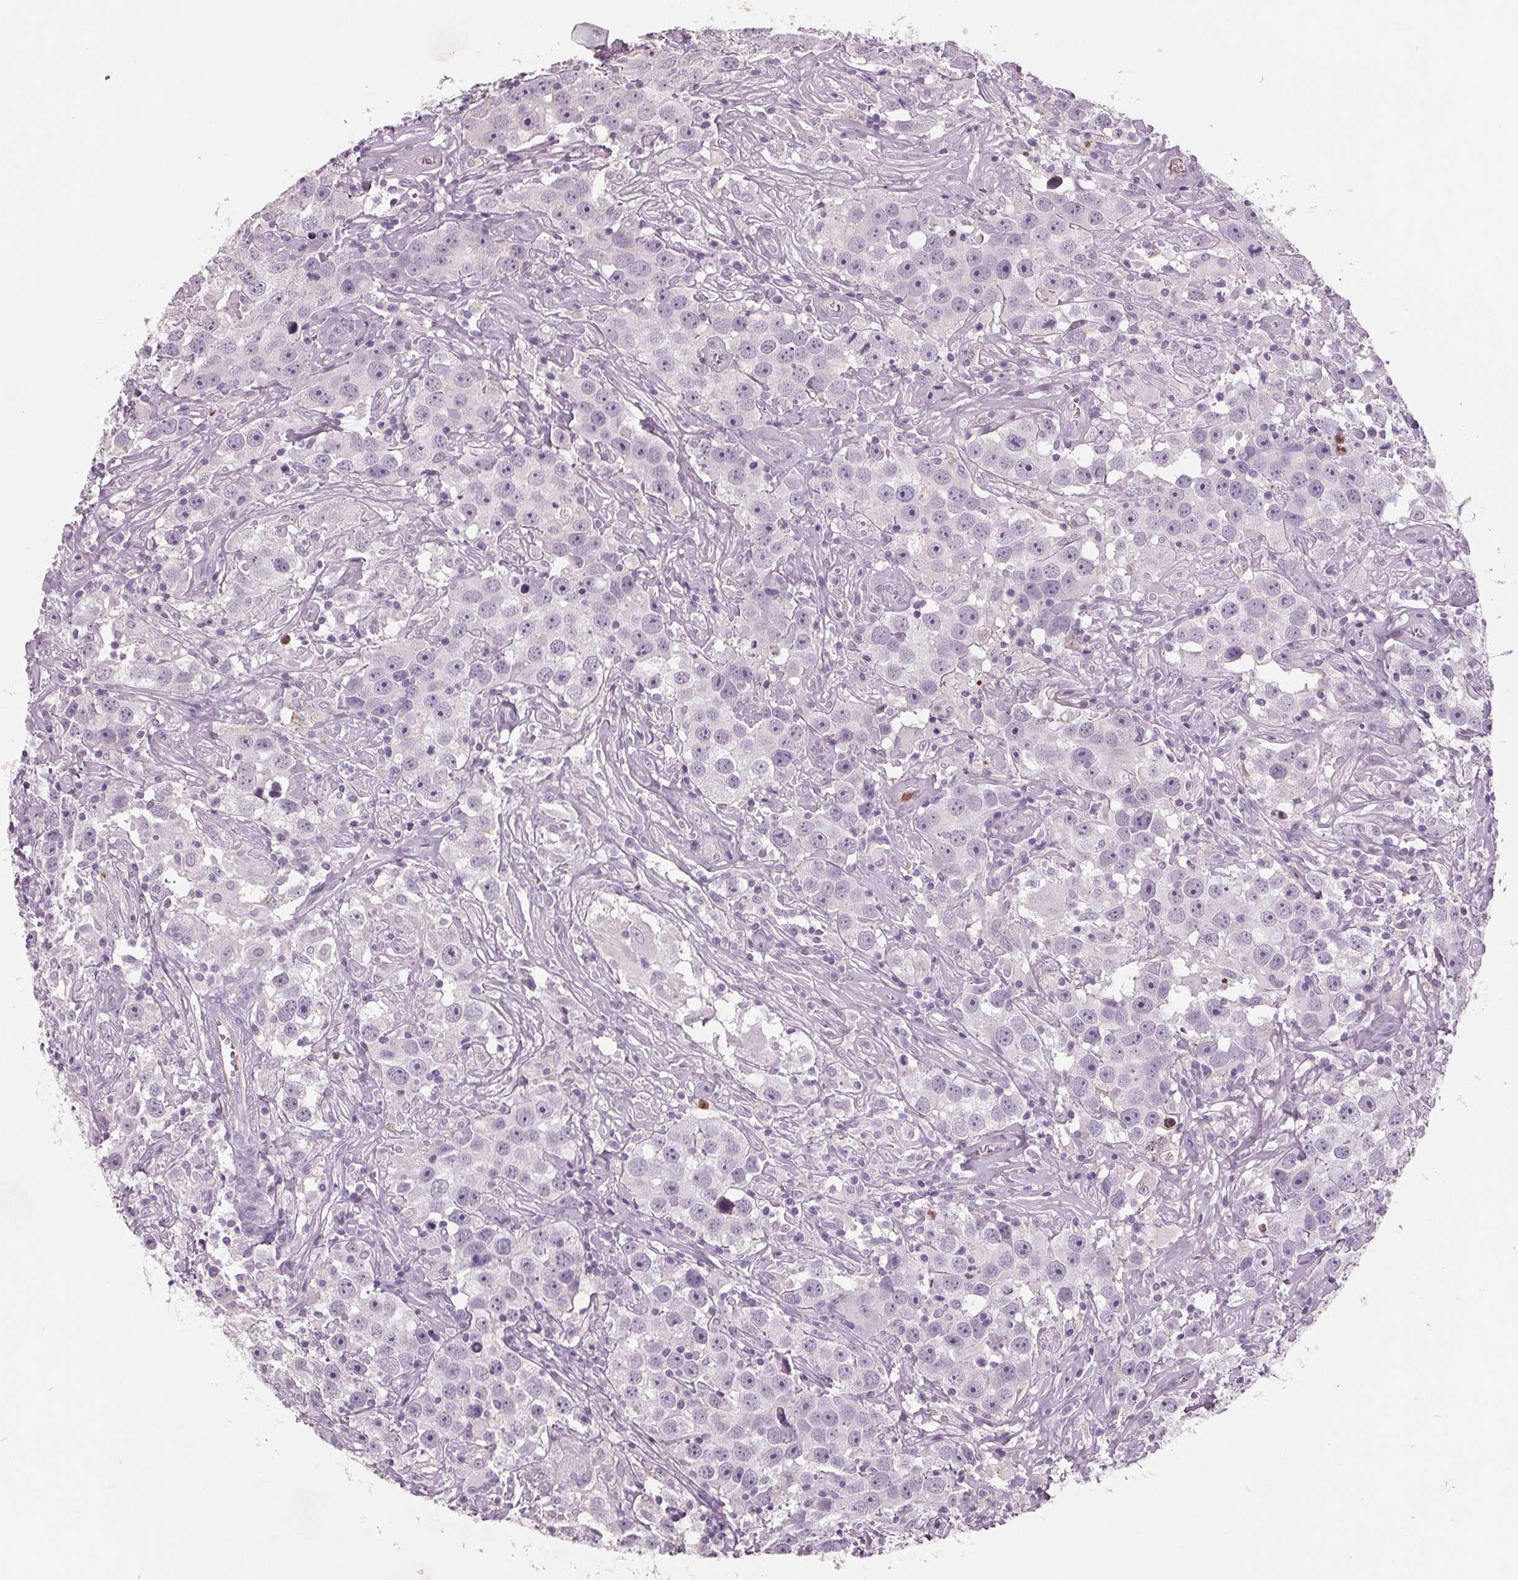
{"staining": {"intensity": "negative", "quantity": "none", "location": "none"}, "tissue": "testis cancer", "cell_type": "Tumor cells", "image_type": "cancer", "snomed": [{"axis": "morphology", "description": "Seminoma, NOS"}, {"axis": "topography", "description": "Testis"}], "caption": "Immunohistochemical staining of human testis seminoma reveals no significant staining in tumor cells.", "gene": "C6", "patient": {"sex": "male", "age": 49}}